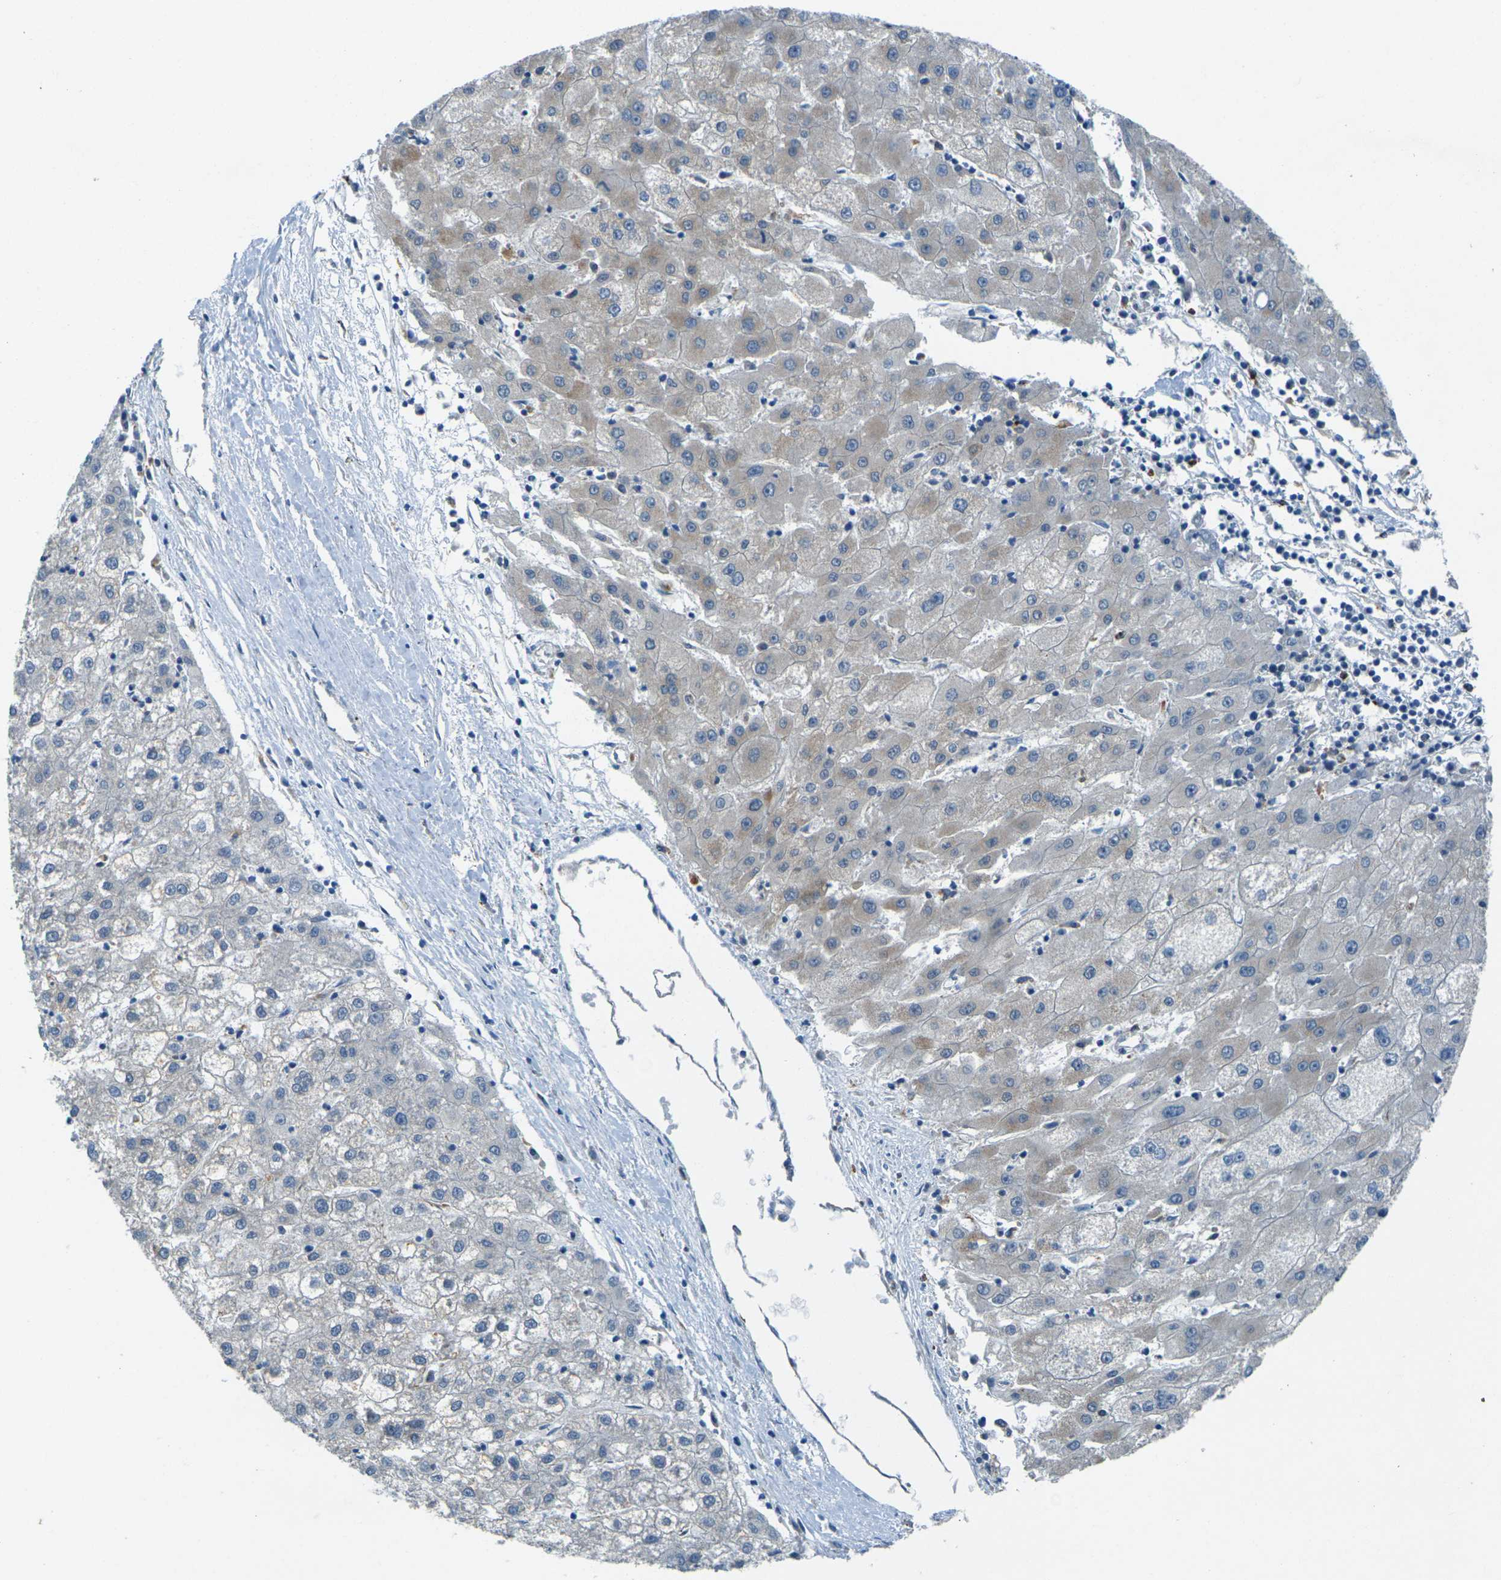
{"staining": {"intensity": "weak", "quantity": "<25%", "location": "cytoplasmic/membranous"}, "tissue": "liver cancer", "cell_type": "Tumor cells", "image_type": "cancer", "snomed": [{"axis": "morphology", "description": "Carcinoma, Hepatocellular, NOS"}, {"axis": "topography", "description": "Liver"}], "caption": "An IHC photomicrograph of liver cancer (hepatocellular carcinoma) is shown. There is no staining in tumor cells of liver cancer (hepatocellular carcinoma). Brightfield microscopy of IHC stained with DAB (3,3'-diaminobenzidine) (brown) and hematoxylin (blue), captured at high magnification.", "gene": "CYP2C8", "patient": {"sex": "male", "age": 72}}